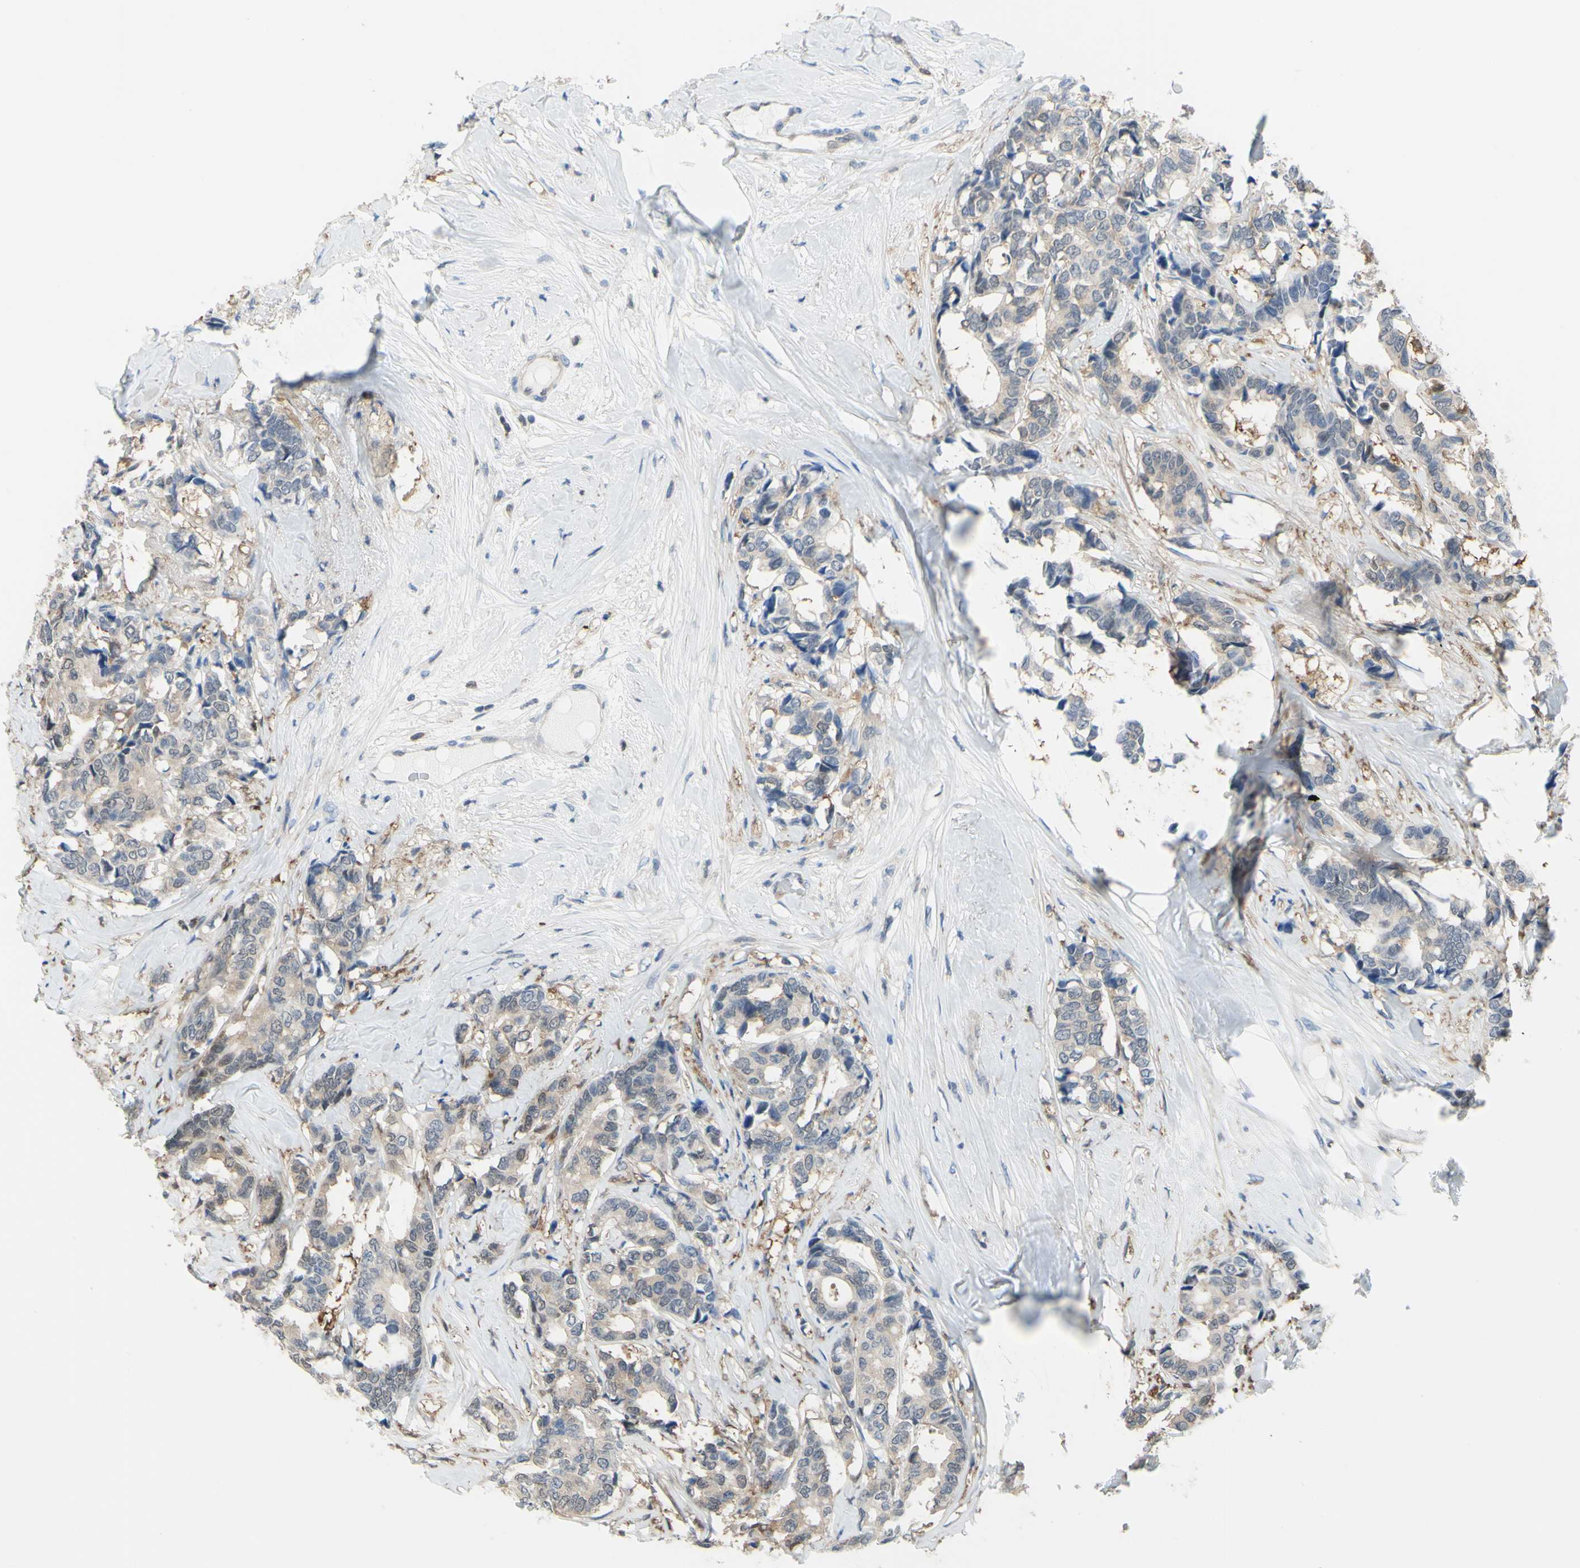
{"staining": {"intensity": "weak", "quantity": "25%-75%", "location": "cytoplasmic/membranous"}, "tissue": "breast cancer", "cell_type": "Tumor cells", "image_type": "cancer", "snomed": [{"axis": "morphology", "description": "Duct carcinoma"}, {"axis": "topography", "description": "Breast"}], "caption": "Human intraductal carcinoma (breast) stained for a protein (brown) demonstrates weak cytoplasmic/membranous positive positivity in about 25%-75% of tumor cells.", "gene": "UPK3B", "patient": {"sex": "female", "age": 87}}